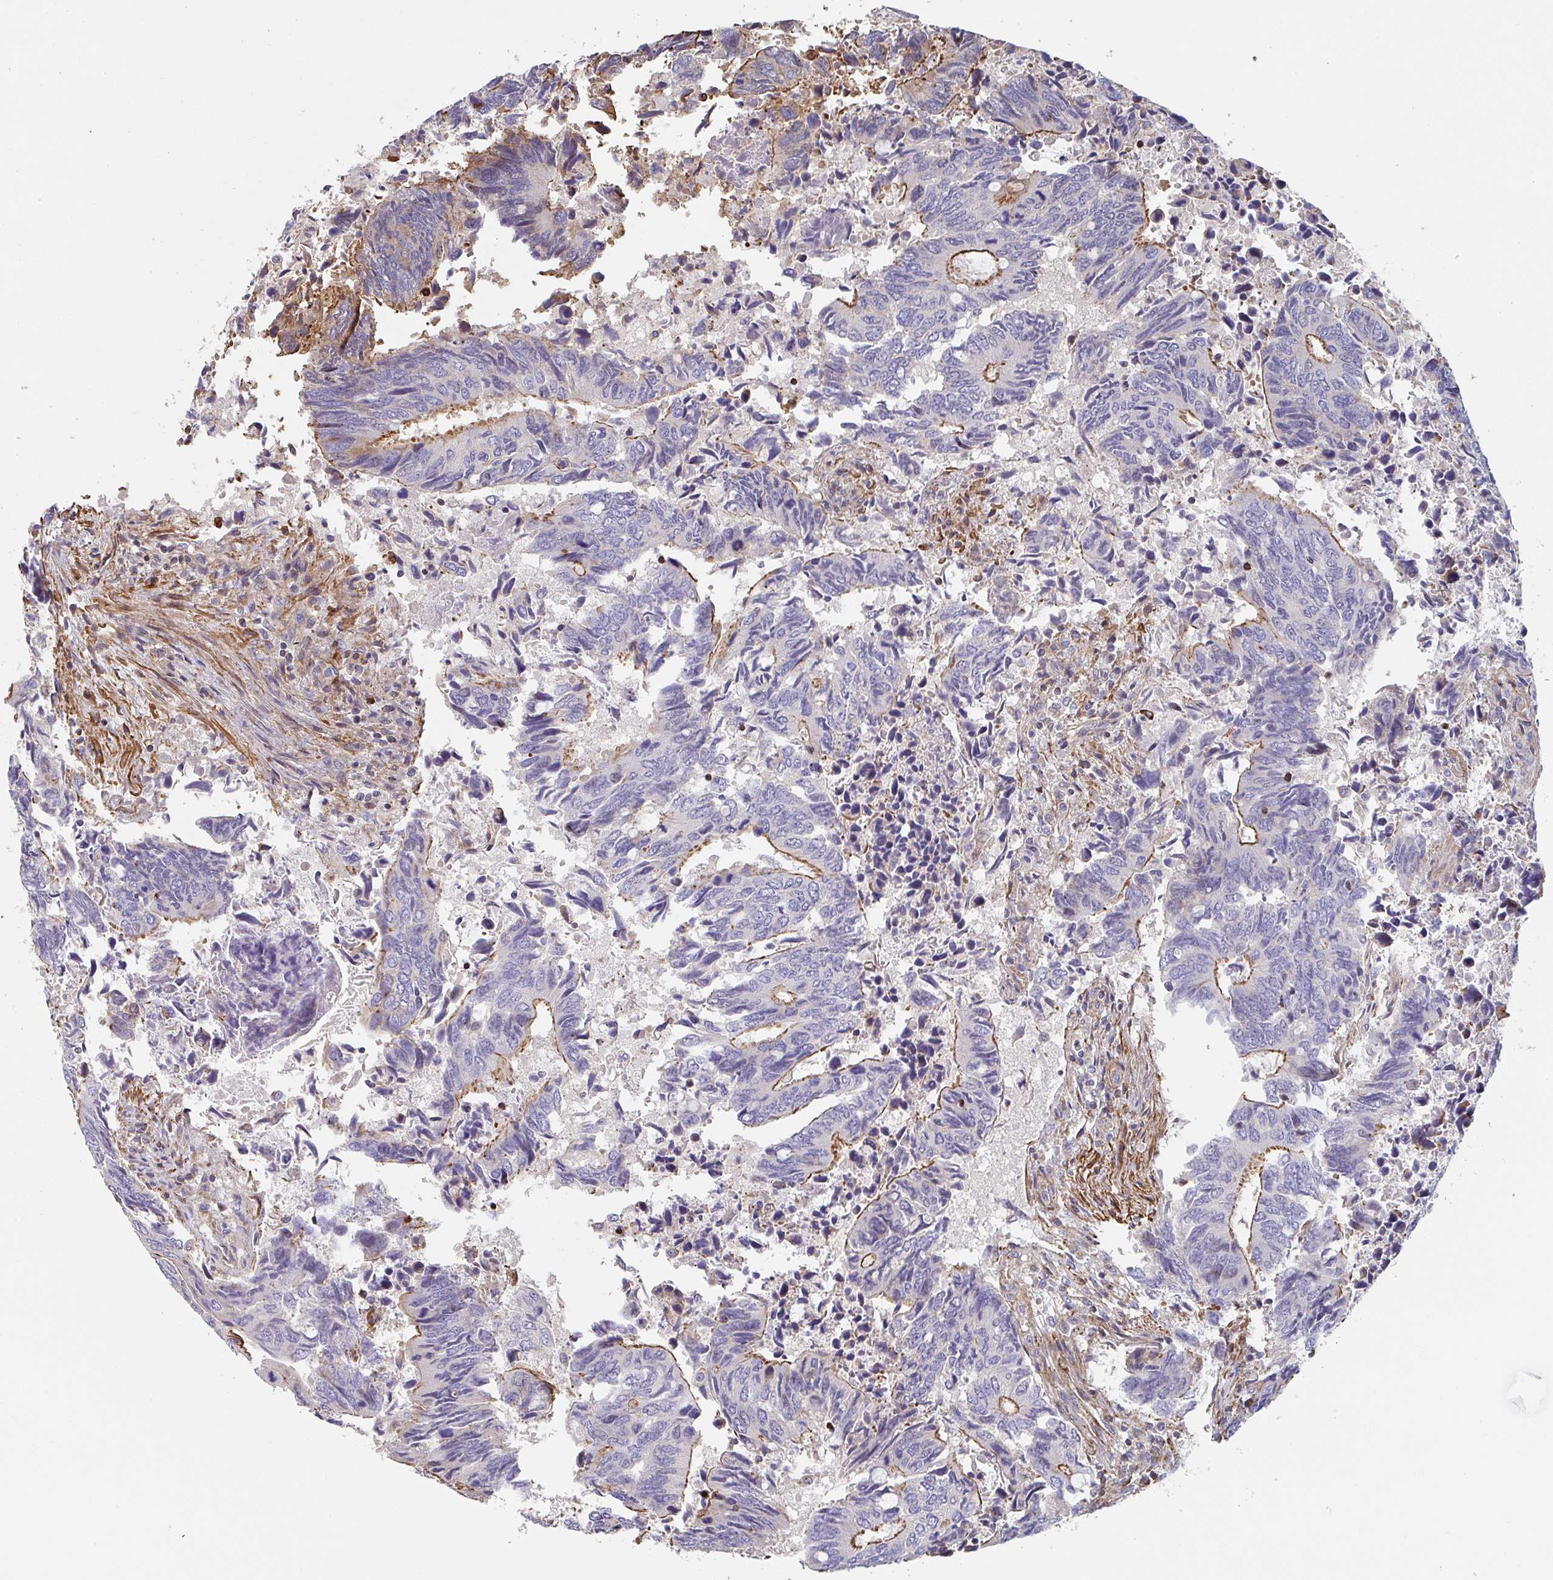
{"staining": {"intensity": "moderate", "quantity": "<25%", "location": "cytoplasmic/membranous"}, "tissue": "colorectal cancer", "cell_type": "Tumor cells", "image_type": "cancer", "snomed": [{"axis": "morphology", "description": "Adenocarcinoma, NOS"}, {"axis": "topography", "description": "Colon"}], "caption": "Approximately <25% of tumor cells in human colorectal cancer (adenocarcinoma) show moderate cytoplasmic/membranous protein positivity as visualized by brown immunohistochemical staining.", "gene": "FZD2", "patient": {"sex": "male", "age": 87}}